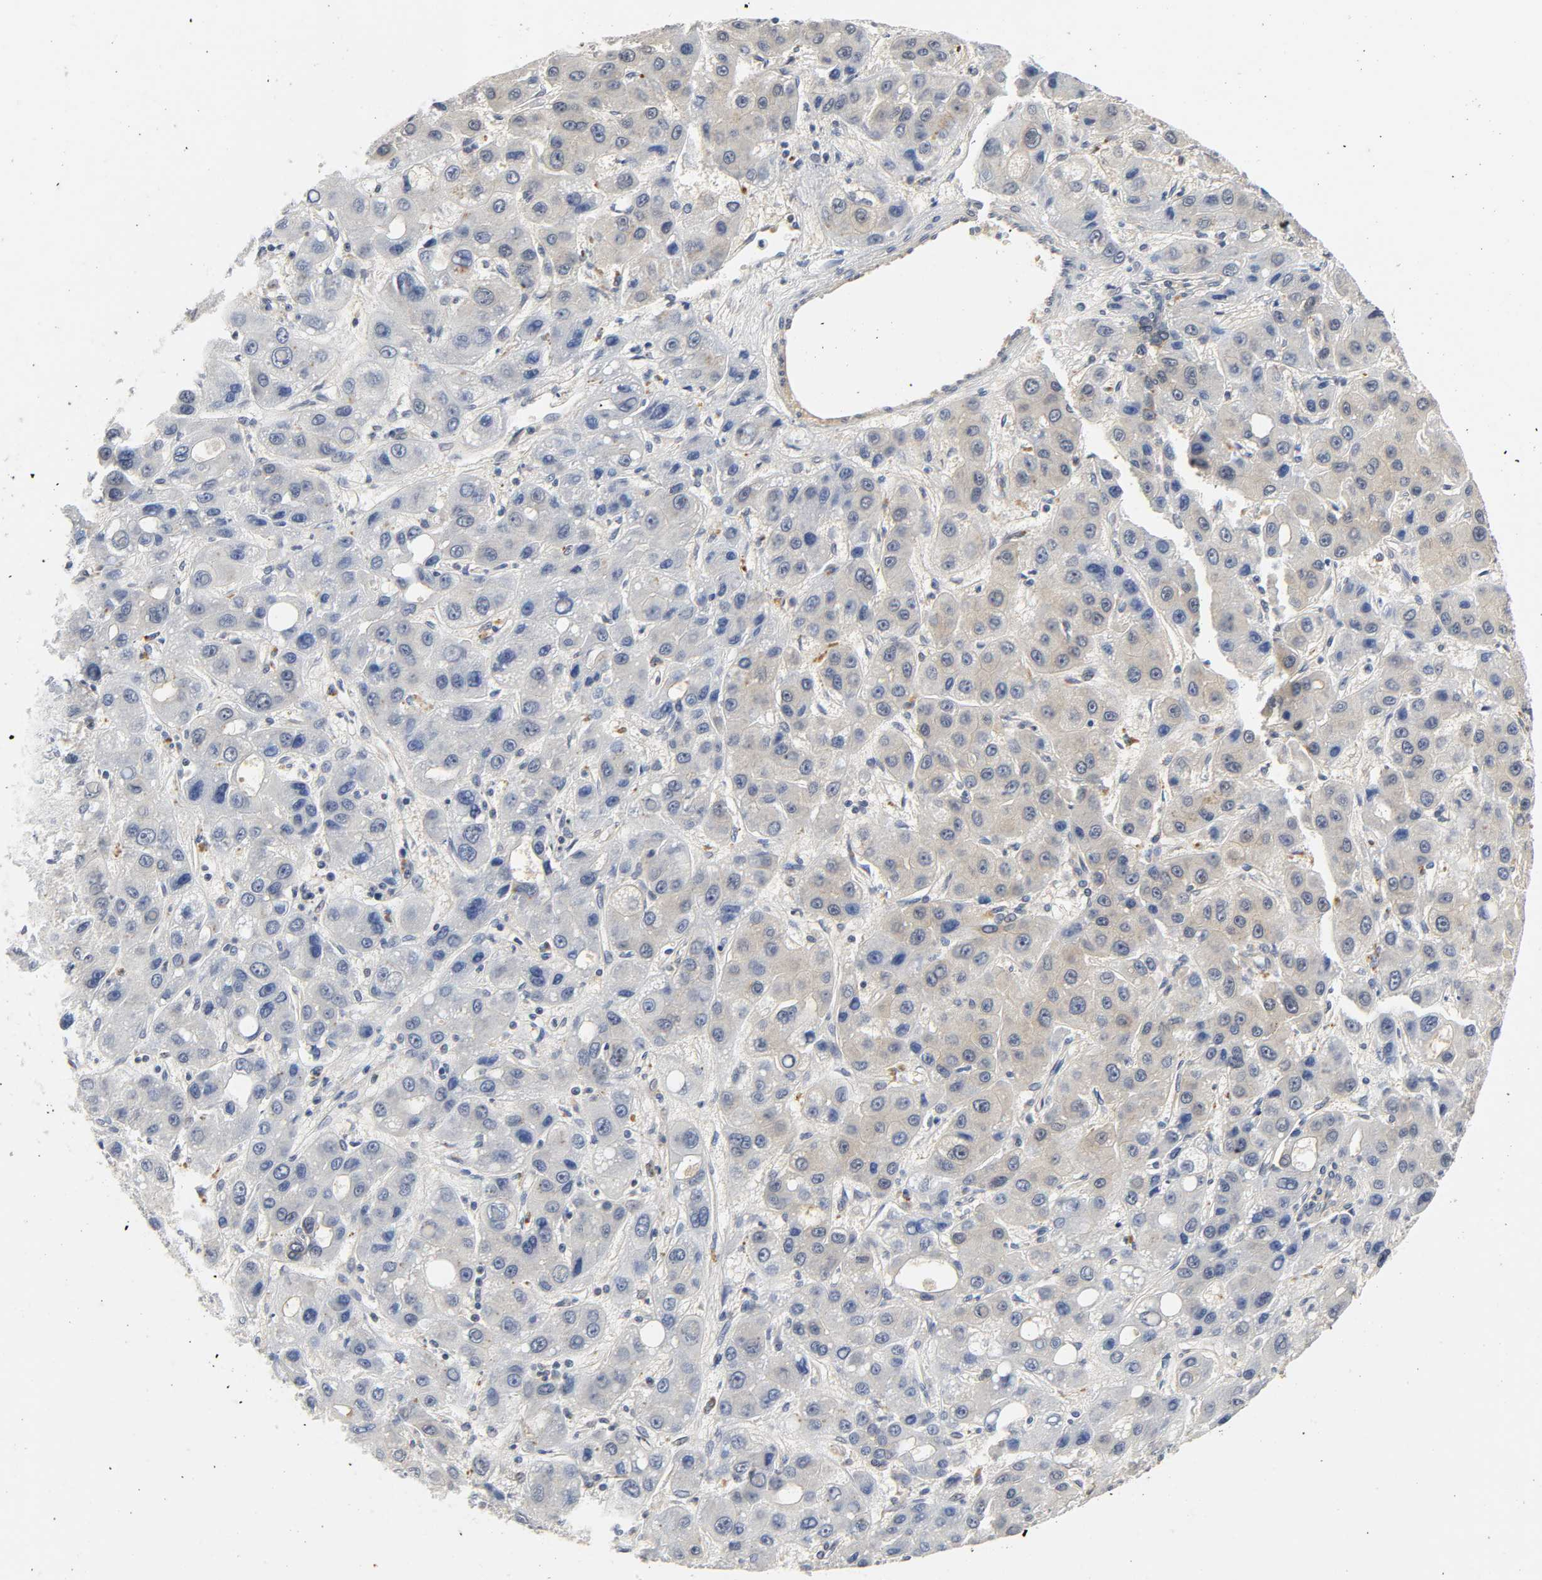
{"staining": {"intensity": "negative", "quantity": "none", "location": "none"}, "tissue": "liver cancer", "cell_type": "Tumor cells", "image_type": "cancer", "snomed": [{"axis": "morphology", "description": "Carcinoma, Hepatocellular, NOS"}, {"axis": "topography", "description": "Liver"}], "caption": "Histopathology image shows no protein expression in tumor cells of liver hepatocellular carcinoma tissue. (DAB immunohistochemistry (IHC) with hematoxylin counter stain).", "gene": "MIF", "patient": {"sex": "male", "age": 55}}